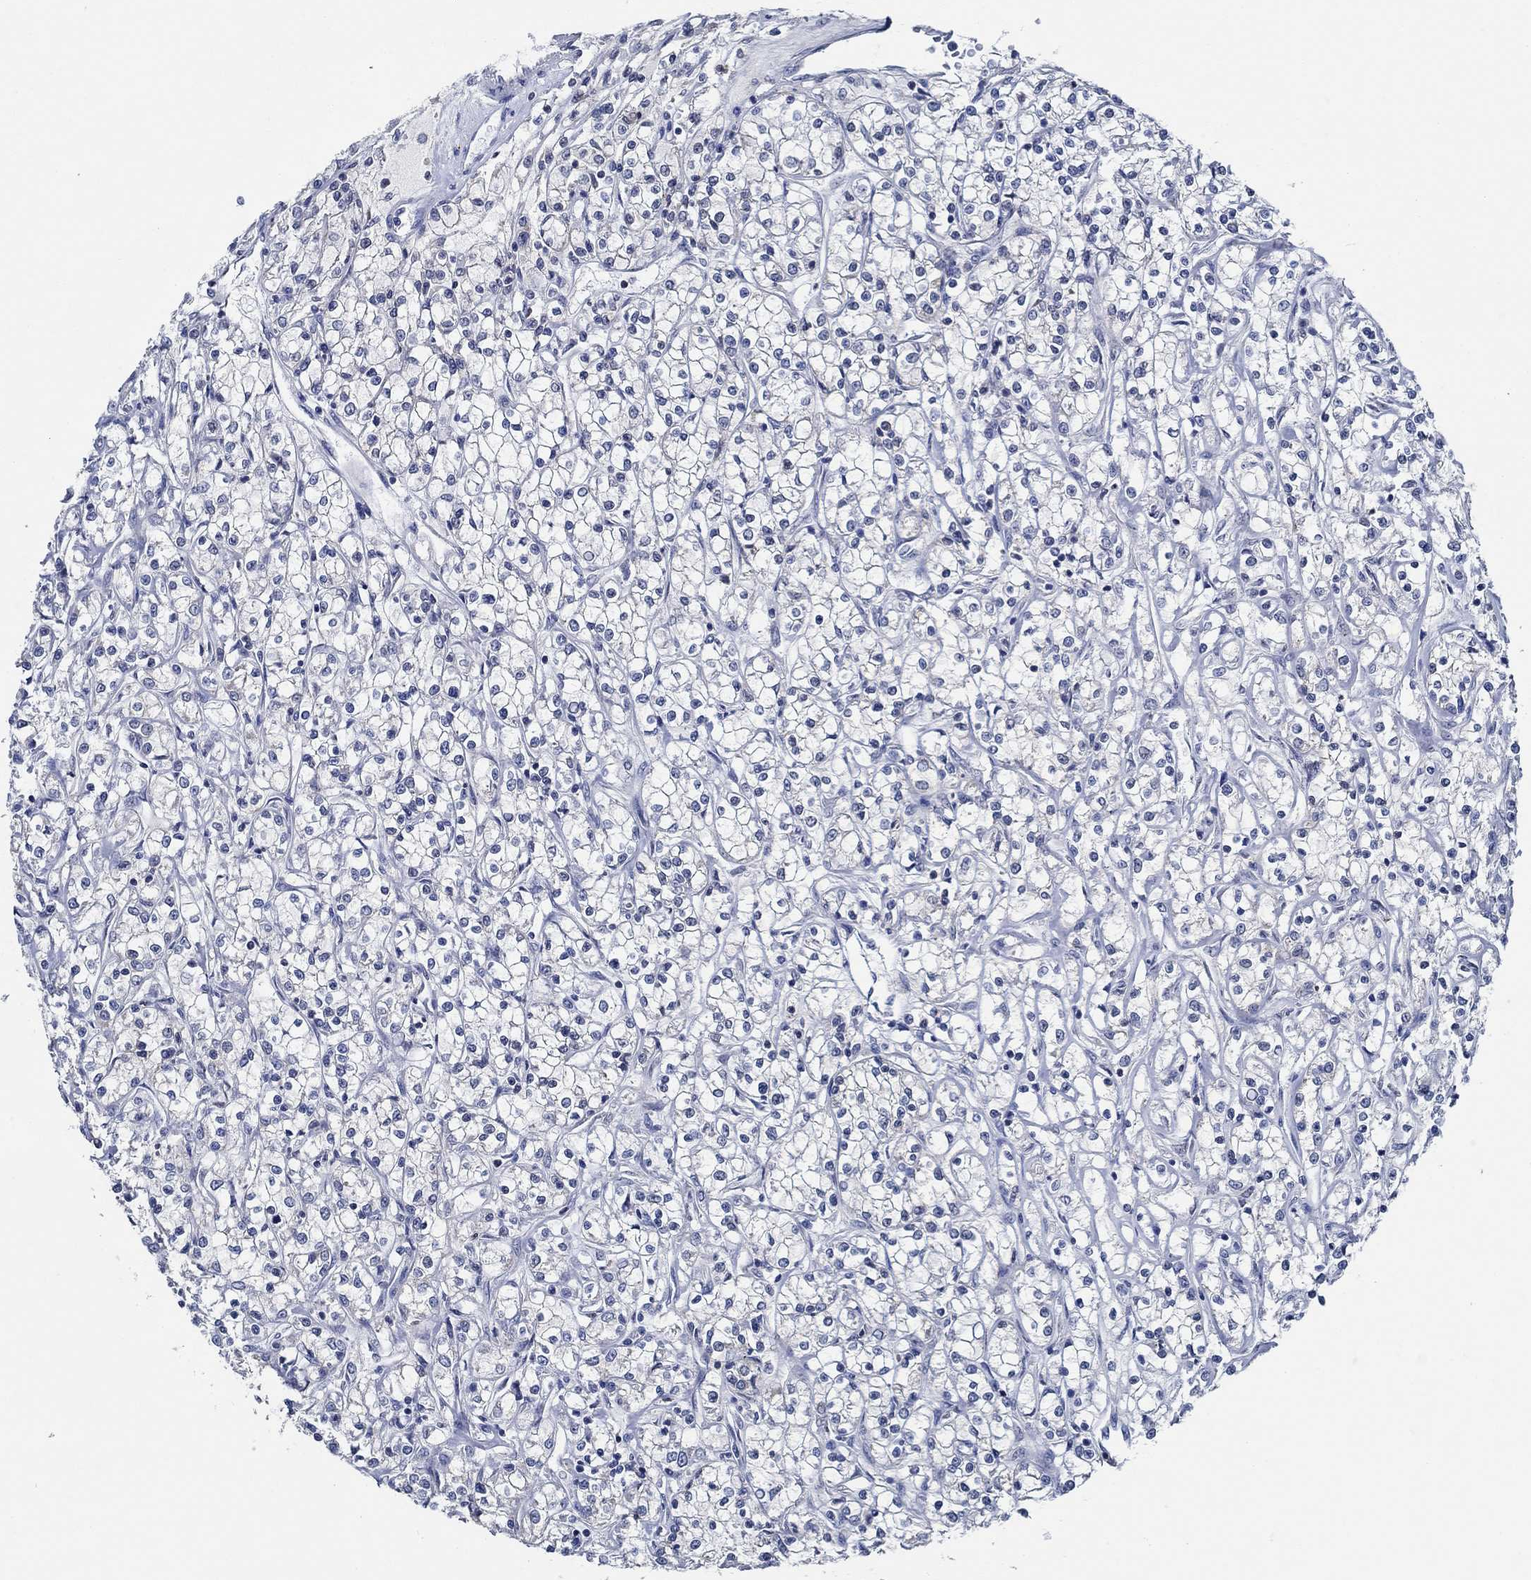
{"staining": {"intensity": "negative", "quantity": "none", "location": "none"}, "tissue": "renal cancer", "cell_type": "Tumor cells", "image_type": "cancer", "snomed": [{"axis": "morphology", "description": "Adenocarcinoma, NOS"}, {"axis": "topography", "description": "Kidney"}], "caption": "This is an IHC histopathology image of renal adenocarcinoma. There is no positivity in tumor cells.", "gene": "DACT1", "patient": {"sex": "female", "age": 59}}